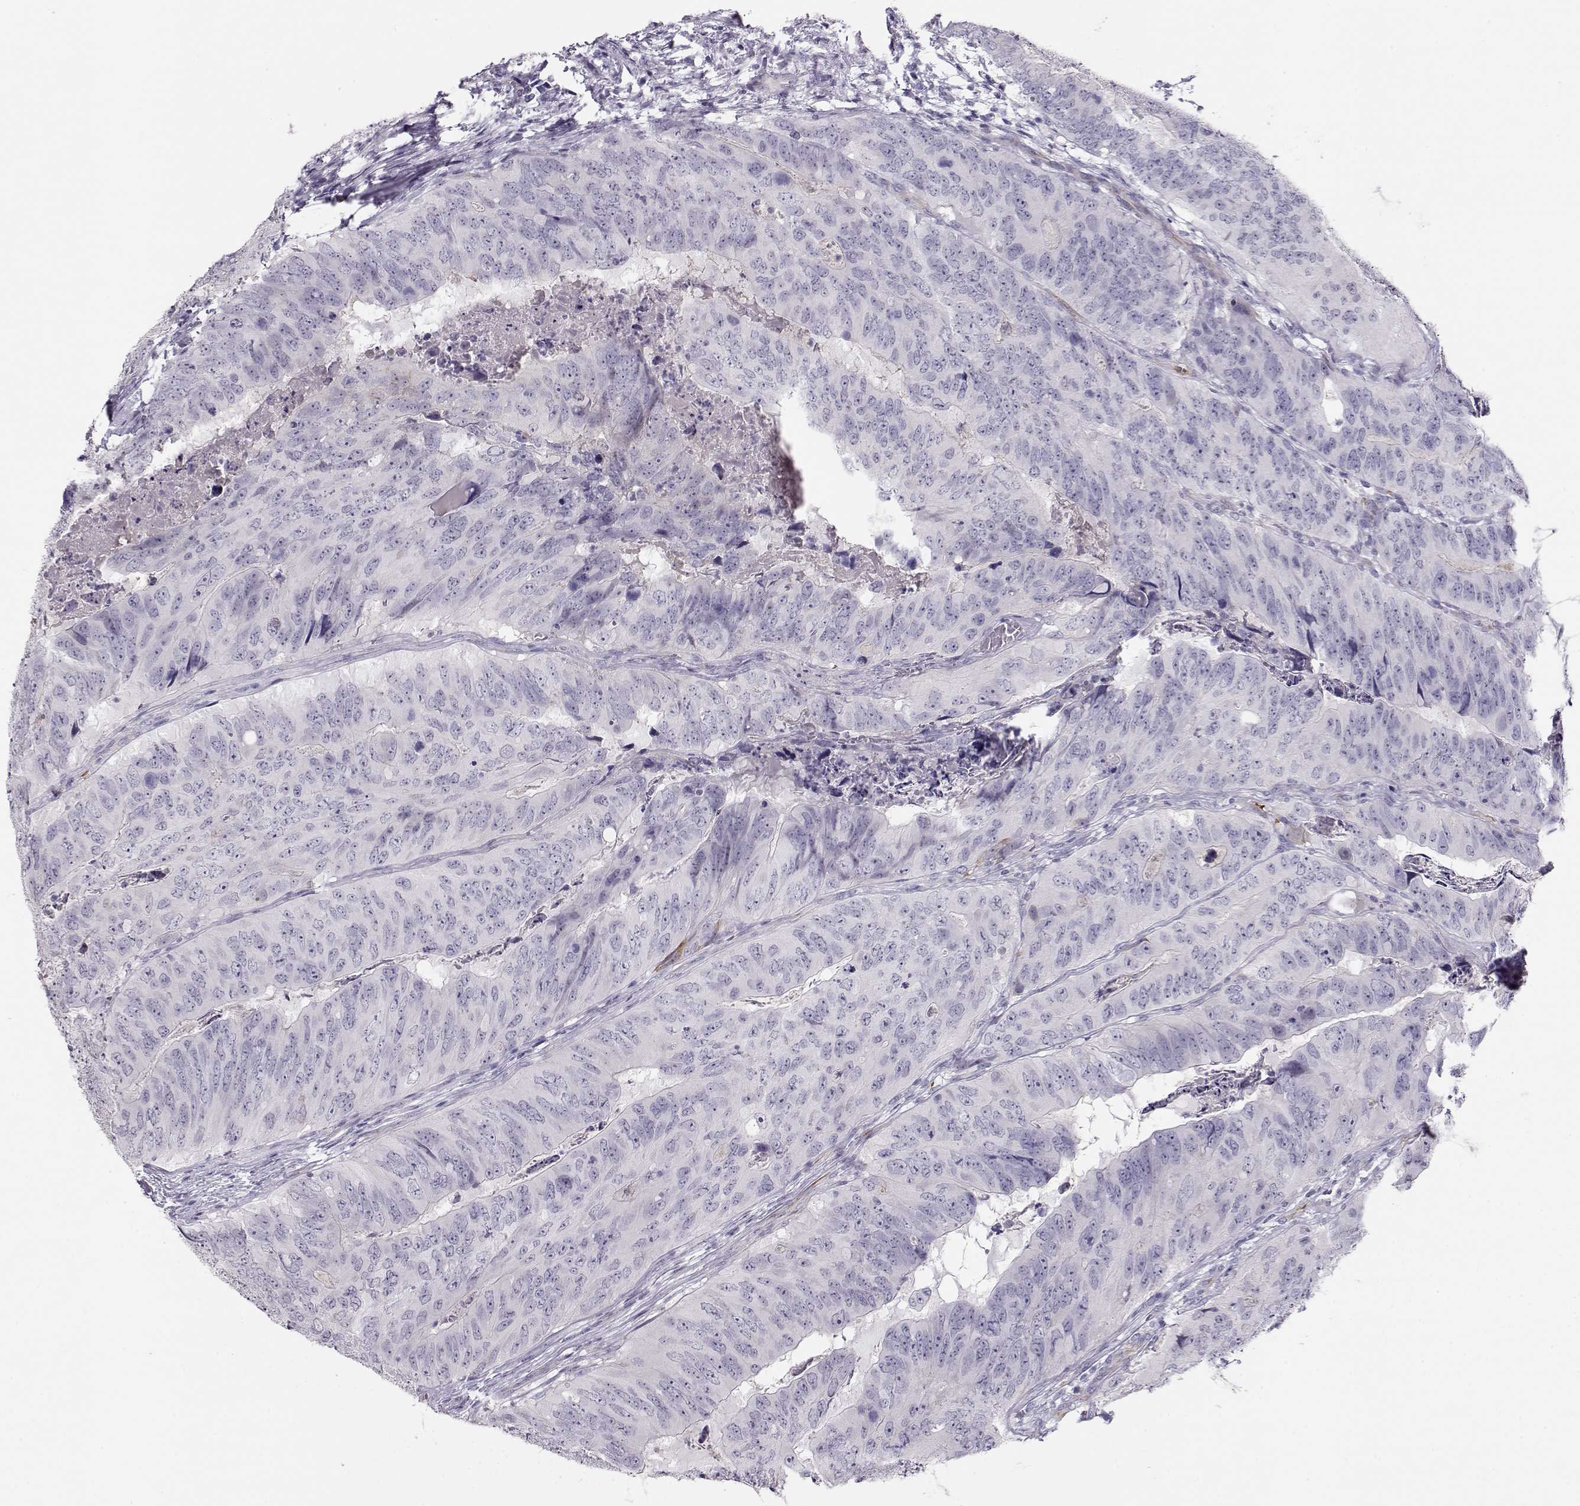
{"staining": {"intensity": "negative", "quantity": "none", "location": "none"}, "tissue": "colorectal cancer", "cell_type": "Tumor cells", "image_type": "cancer", "snomed": [{"axis": "morphology", "description": "Adenocarcinoma, NOS"}, {"axis": "topography", "description": "Colon"}], "caption": "Immunohistochemical staining of adenocarcinoma (colorectal) shows no significant positivity in tumor cells.", "gene": "RBM44", "patient": {"sex": "male", "age": 79}}